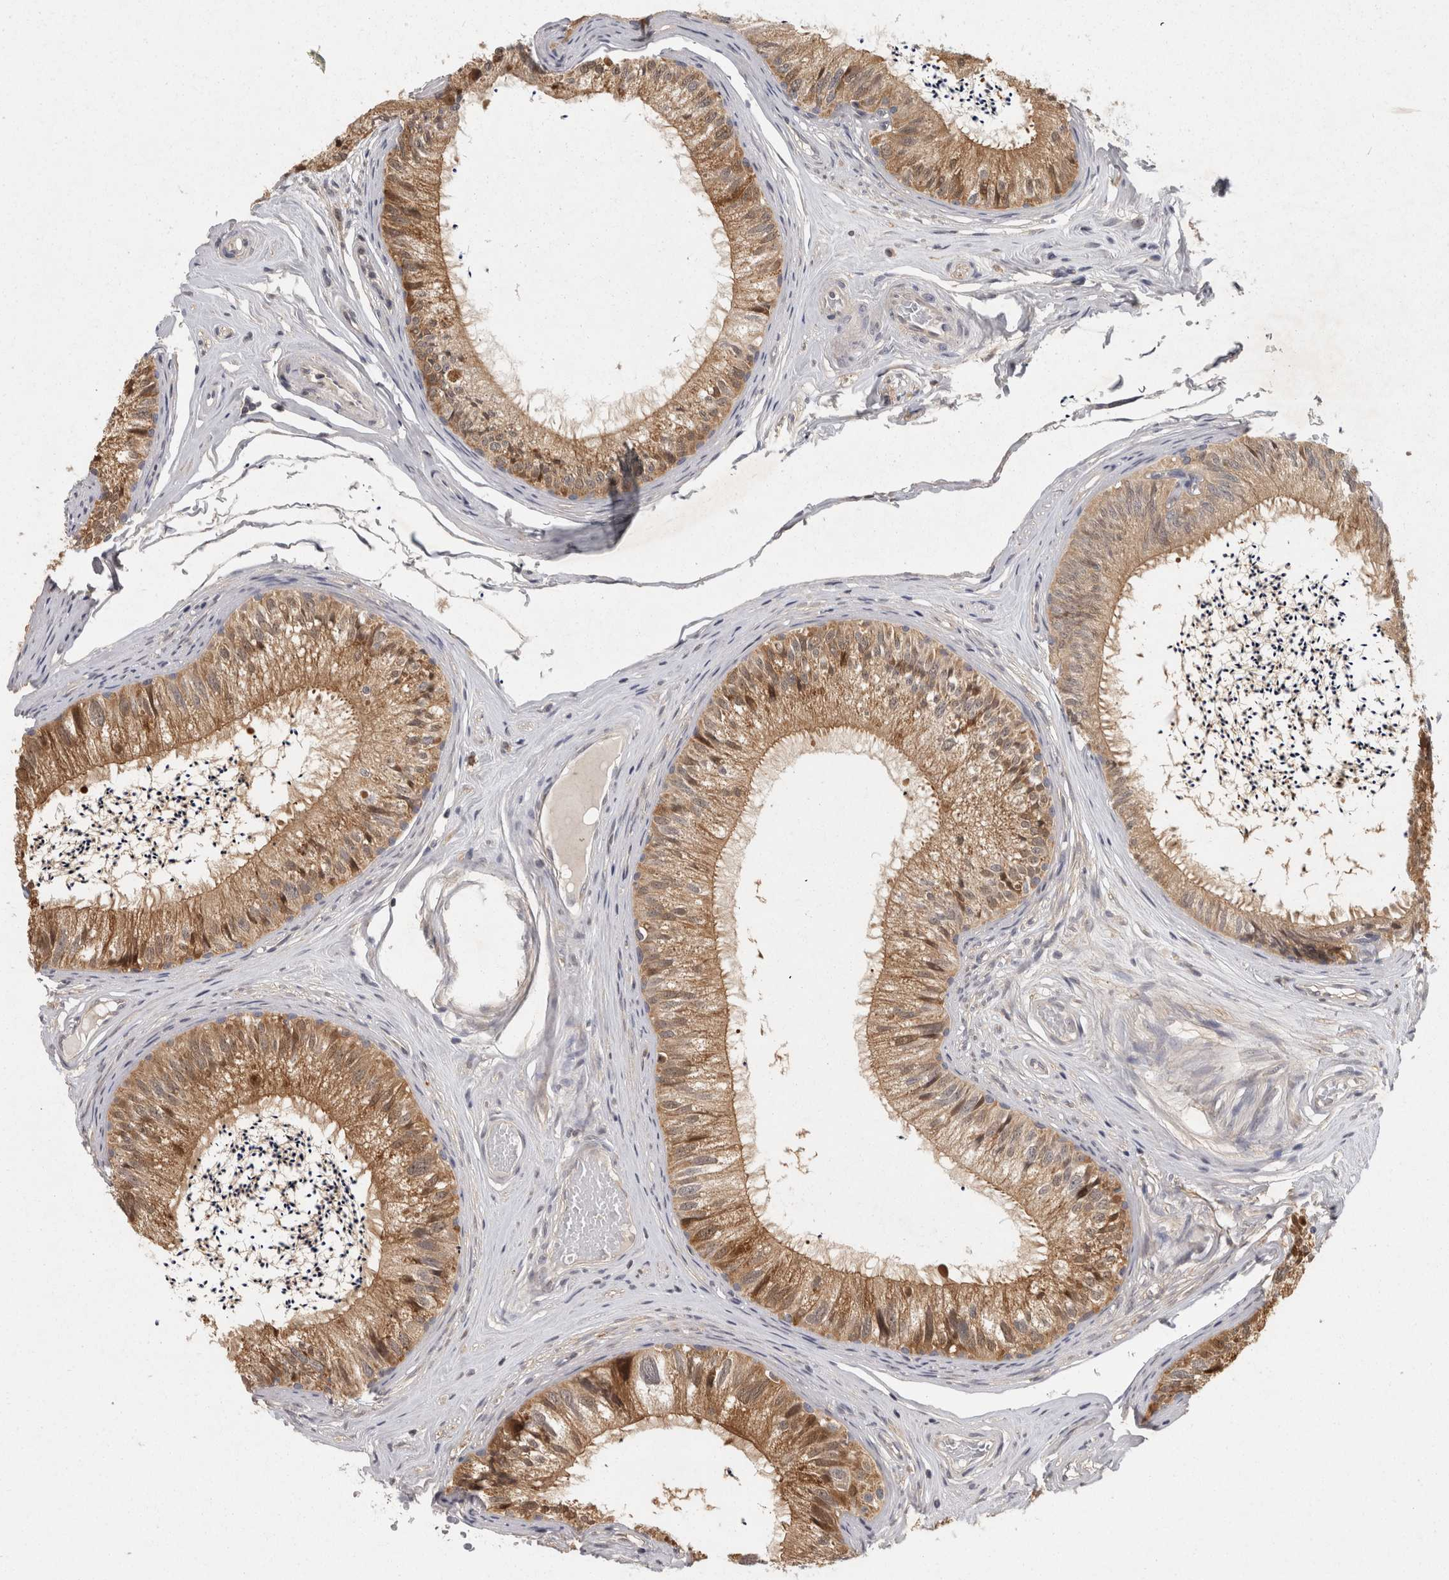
{"staining": {"intensity": "moderate", "quantity": ">75%", "location": "cytoplasmic/membranous"}, "tissue": "epididymis", "cell_type": "Glandular cells", "image_type": "normal", "snomed": [{"axis": "morphology", "description": "Normal tissue, NOS"}, {"axis": "topography", "description": "Epididymis"}], "caption": "The micrograph displays a brown stain indicating the presence of a protein in the cytoplasmic/membranous of glandular cells in epididymis. The protein of interest is stained brown, and the nuclei are stained in blue (DAB IHC with brightfield microscopy, high magnification).", "gene": "ACAT2", "patient": {"sex": "male", "age": 79}}